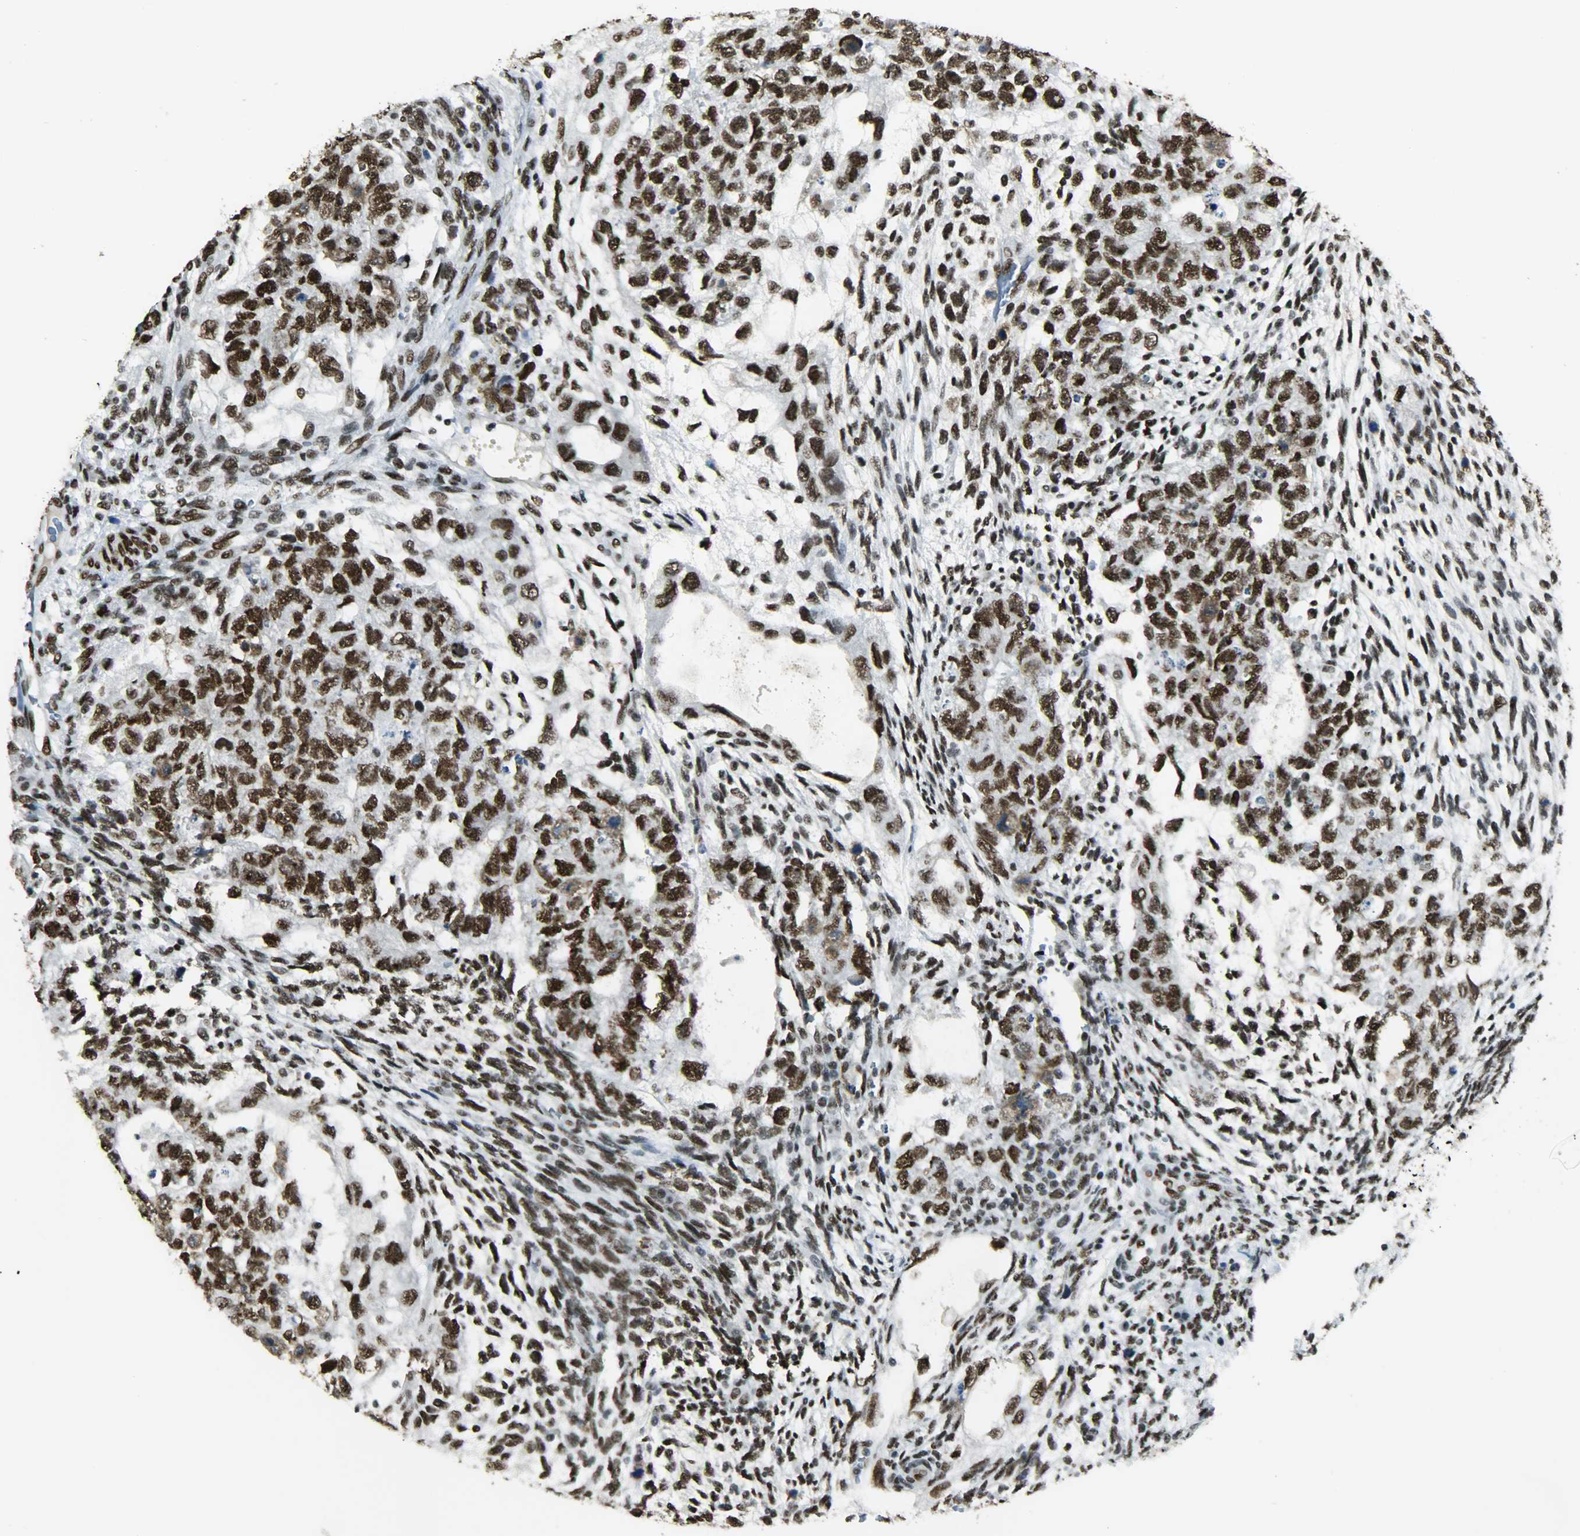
{"staining": {"intensity": "strong", "quantity": ">75%", "location": "nuclear"}, "tissue": "testis cancer", "cell_type": "Tumor cells", "image_type": "cancer", "snomed": [{"axis": "morphology", "description": "Normal tissue, NOS"}, {"axis": "morphology", "description": "Carcinoma, Embryonal, NOS"}, {"axis": "topography", "description": "Testis"}], "caption": "The histopathology image demonstrates a brown stain indicating the presence of a protein in the nuclear of tumor cells in testis embryonal carcinoma.", "gene": "MYEF2", "patient": {"sex": "male", "age": 36}}